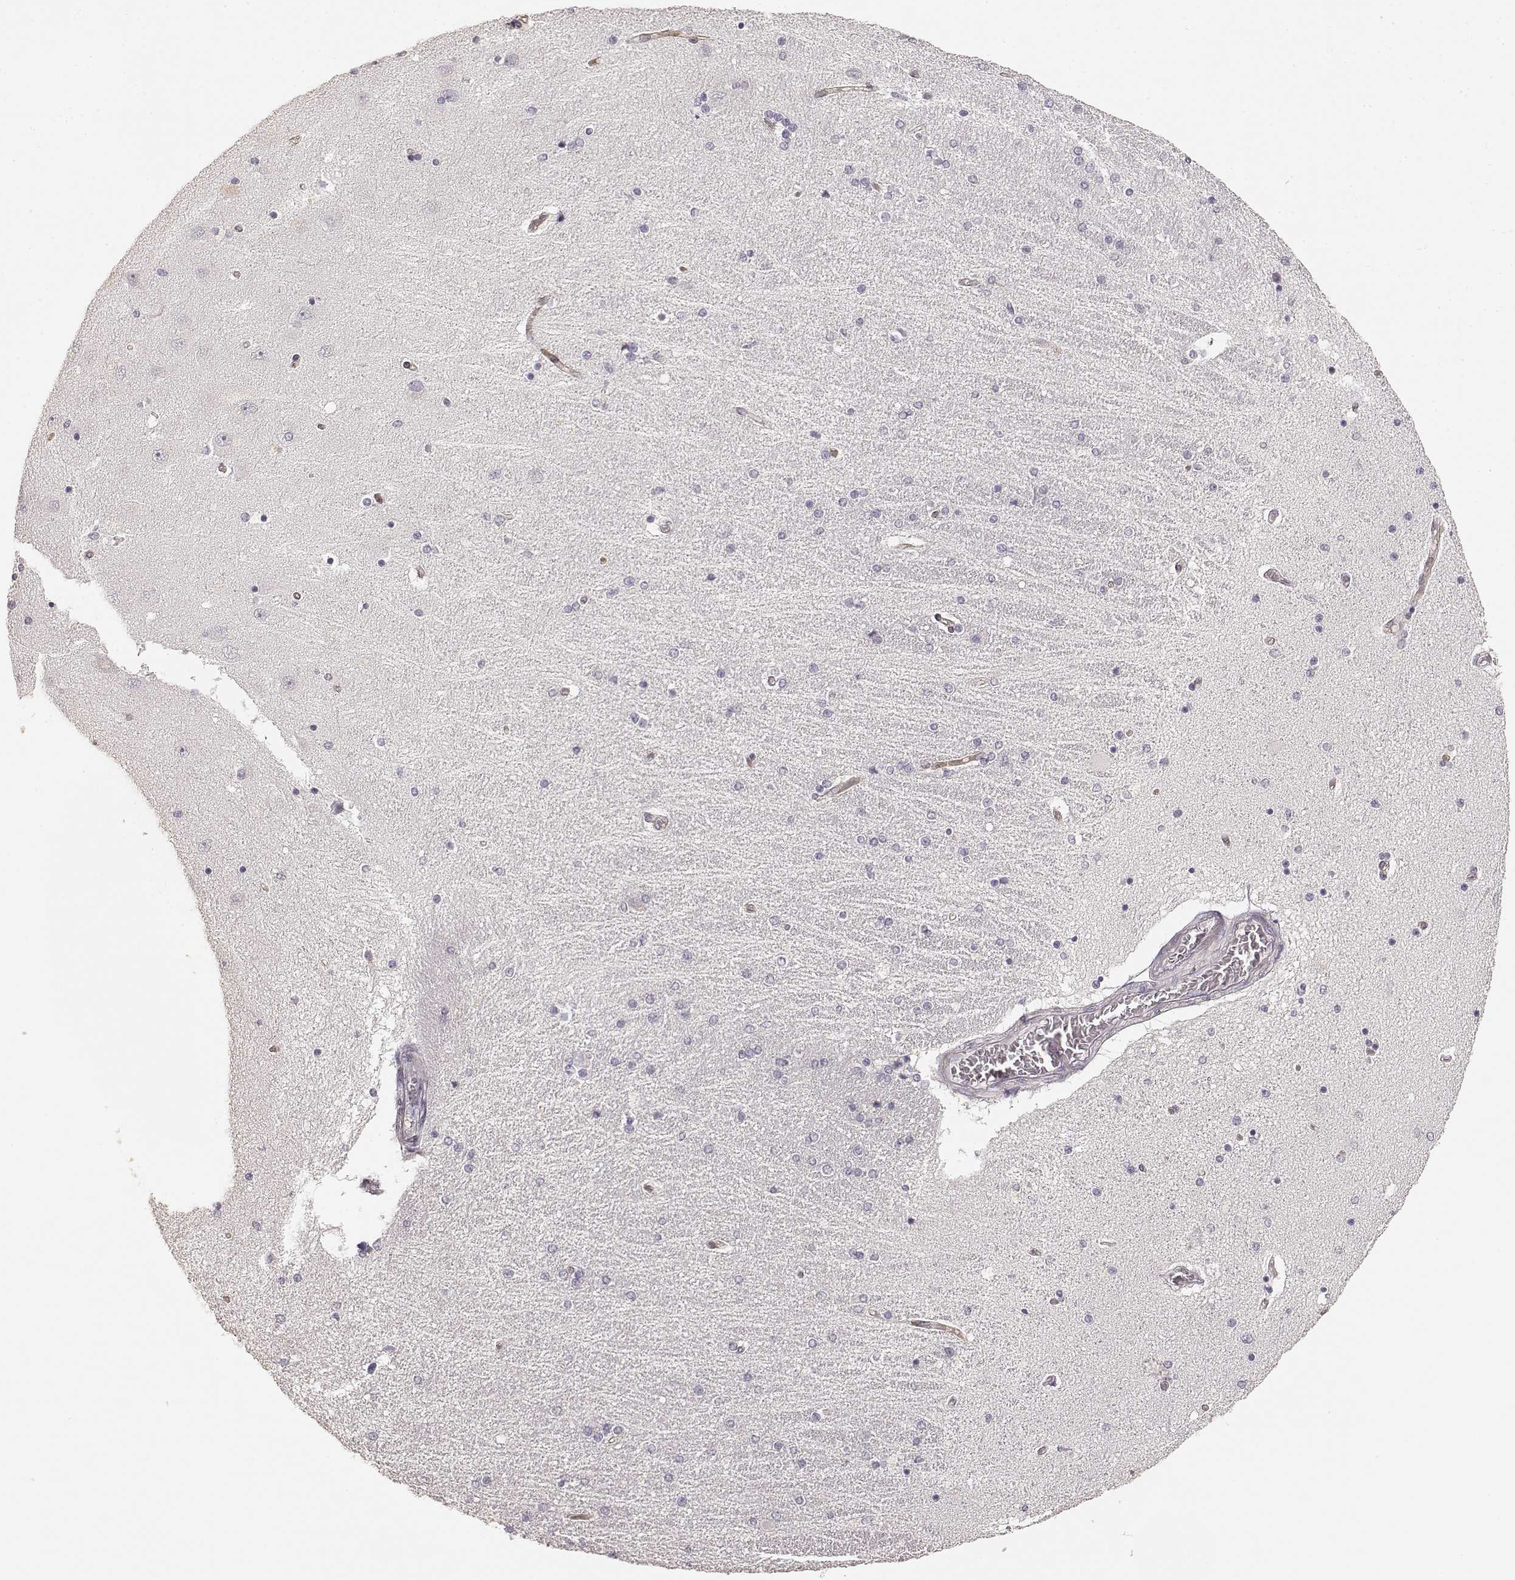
{"staining": {"intensity": "negative", "quantity": "none", "location": "none"}, "tissue": "hippocampus", "cell_type": "Glial cells", "image_type": "normal", "snomed": [{"axis": "morphology", "description": "Normal tissue, NOS"}, {"axis": "topography", "description": "Hippocampus"}], "caption": "DAB (3,3'-diaminobenzidine) immunohistochemical staining of normal hippocampus displays no significant expression in glial cells.", "gene": "LAMA4", "patient": {"sex": "female", "age": 54}}